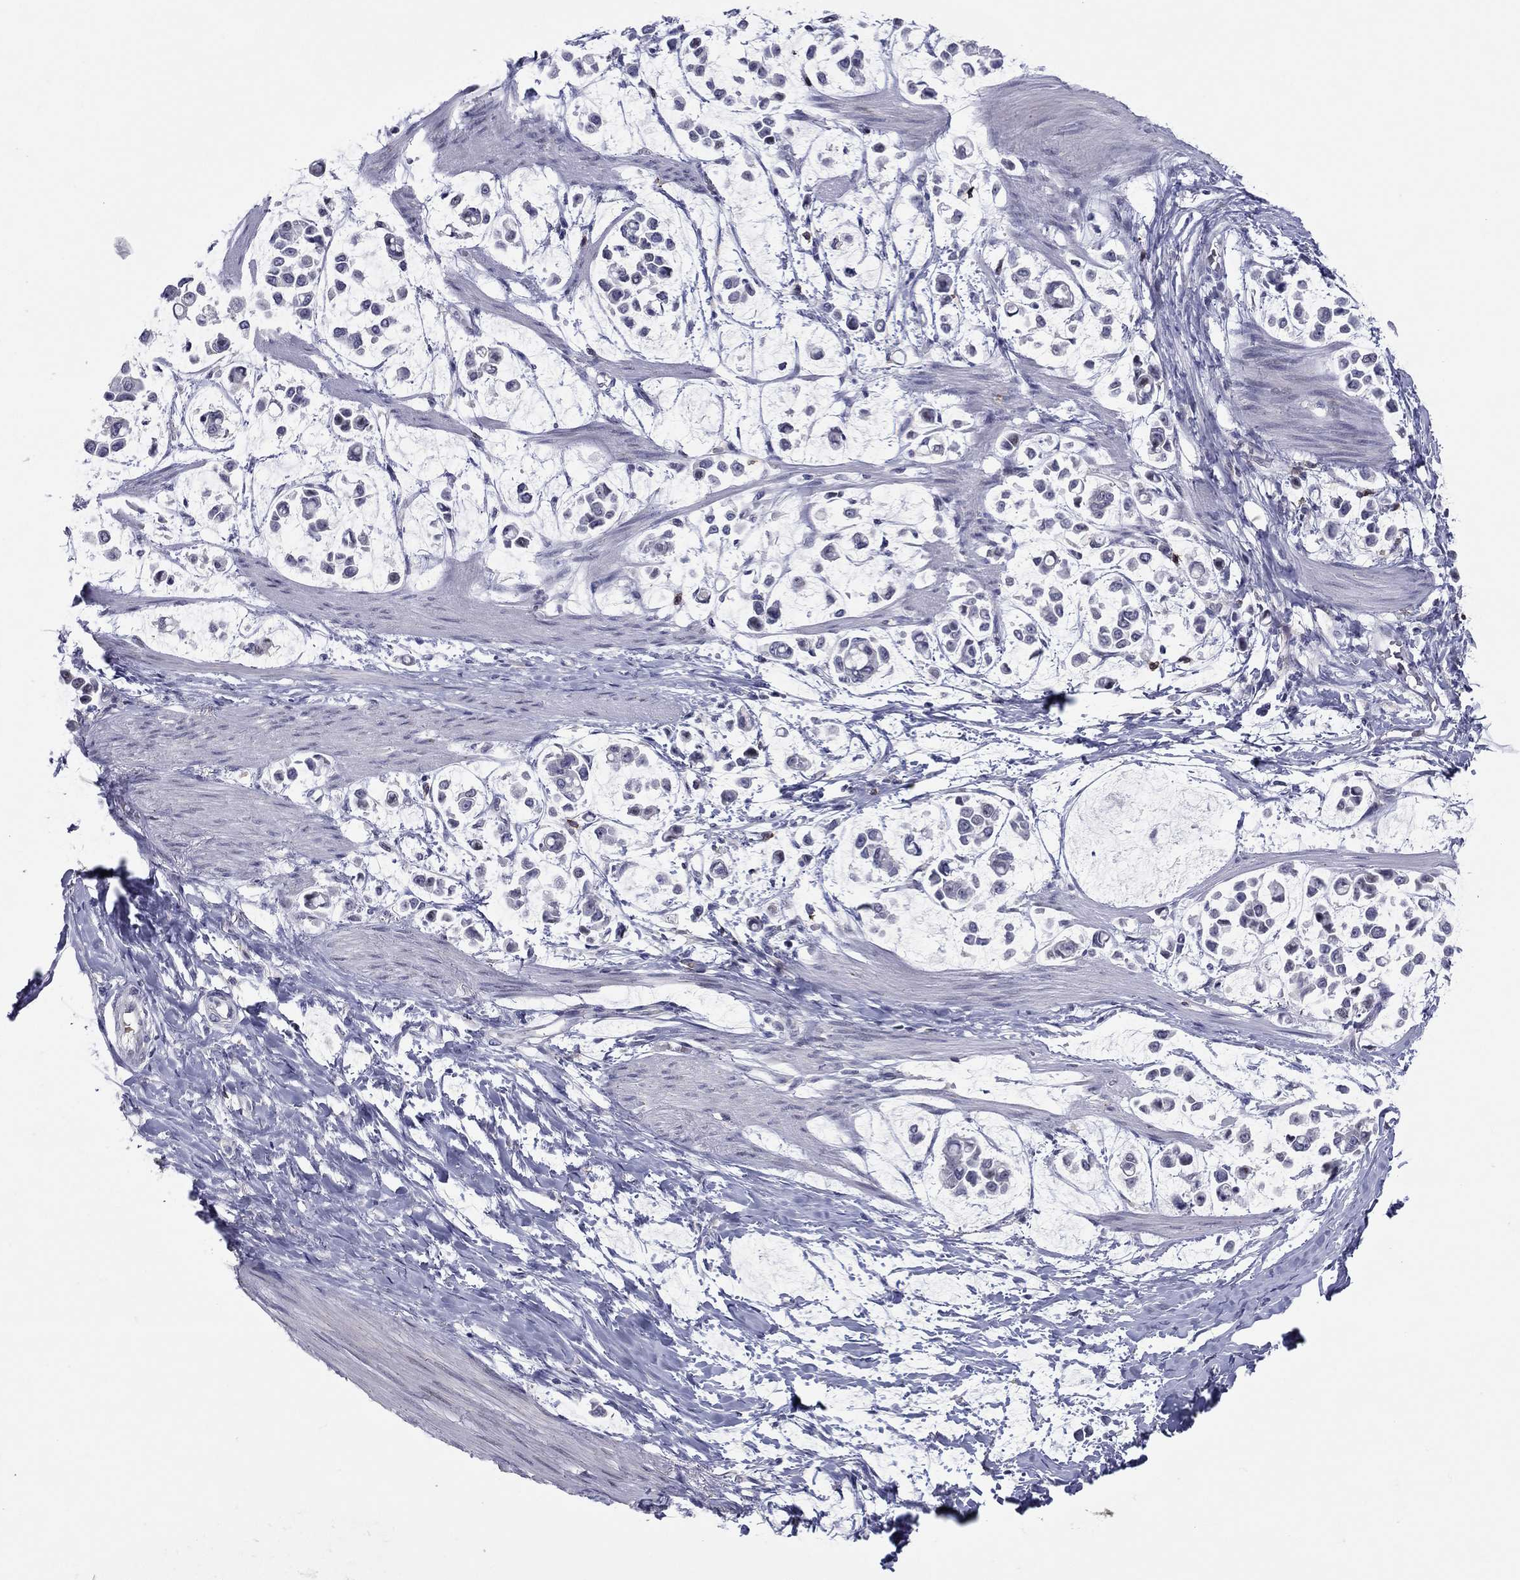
{"staining": {"intensity": "negative", "quantity": "none", "location": "none"}, "tissue": "stomach cancer", "cell_type": "Tumor cells", "image_type": "cancer", "snomed": [{"axis": "morphology", "description": "Adenocarcinoma, NOS"}, {"axis": "topography", "description": "Stomach"}], "caption": "IHC histopathology image of human stomach cancer stained for a protein (brown), which shows no expression in tumor cells.", "gene": "ITGAE", "patient": {"sex": "male", "age": 82}}